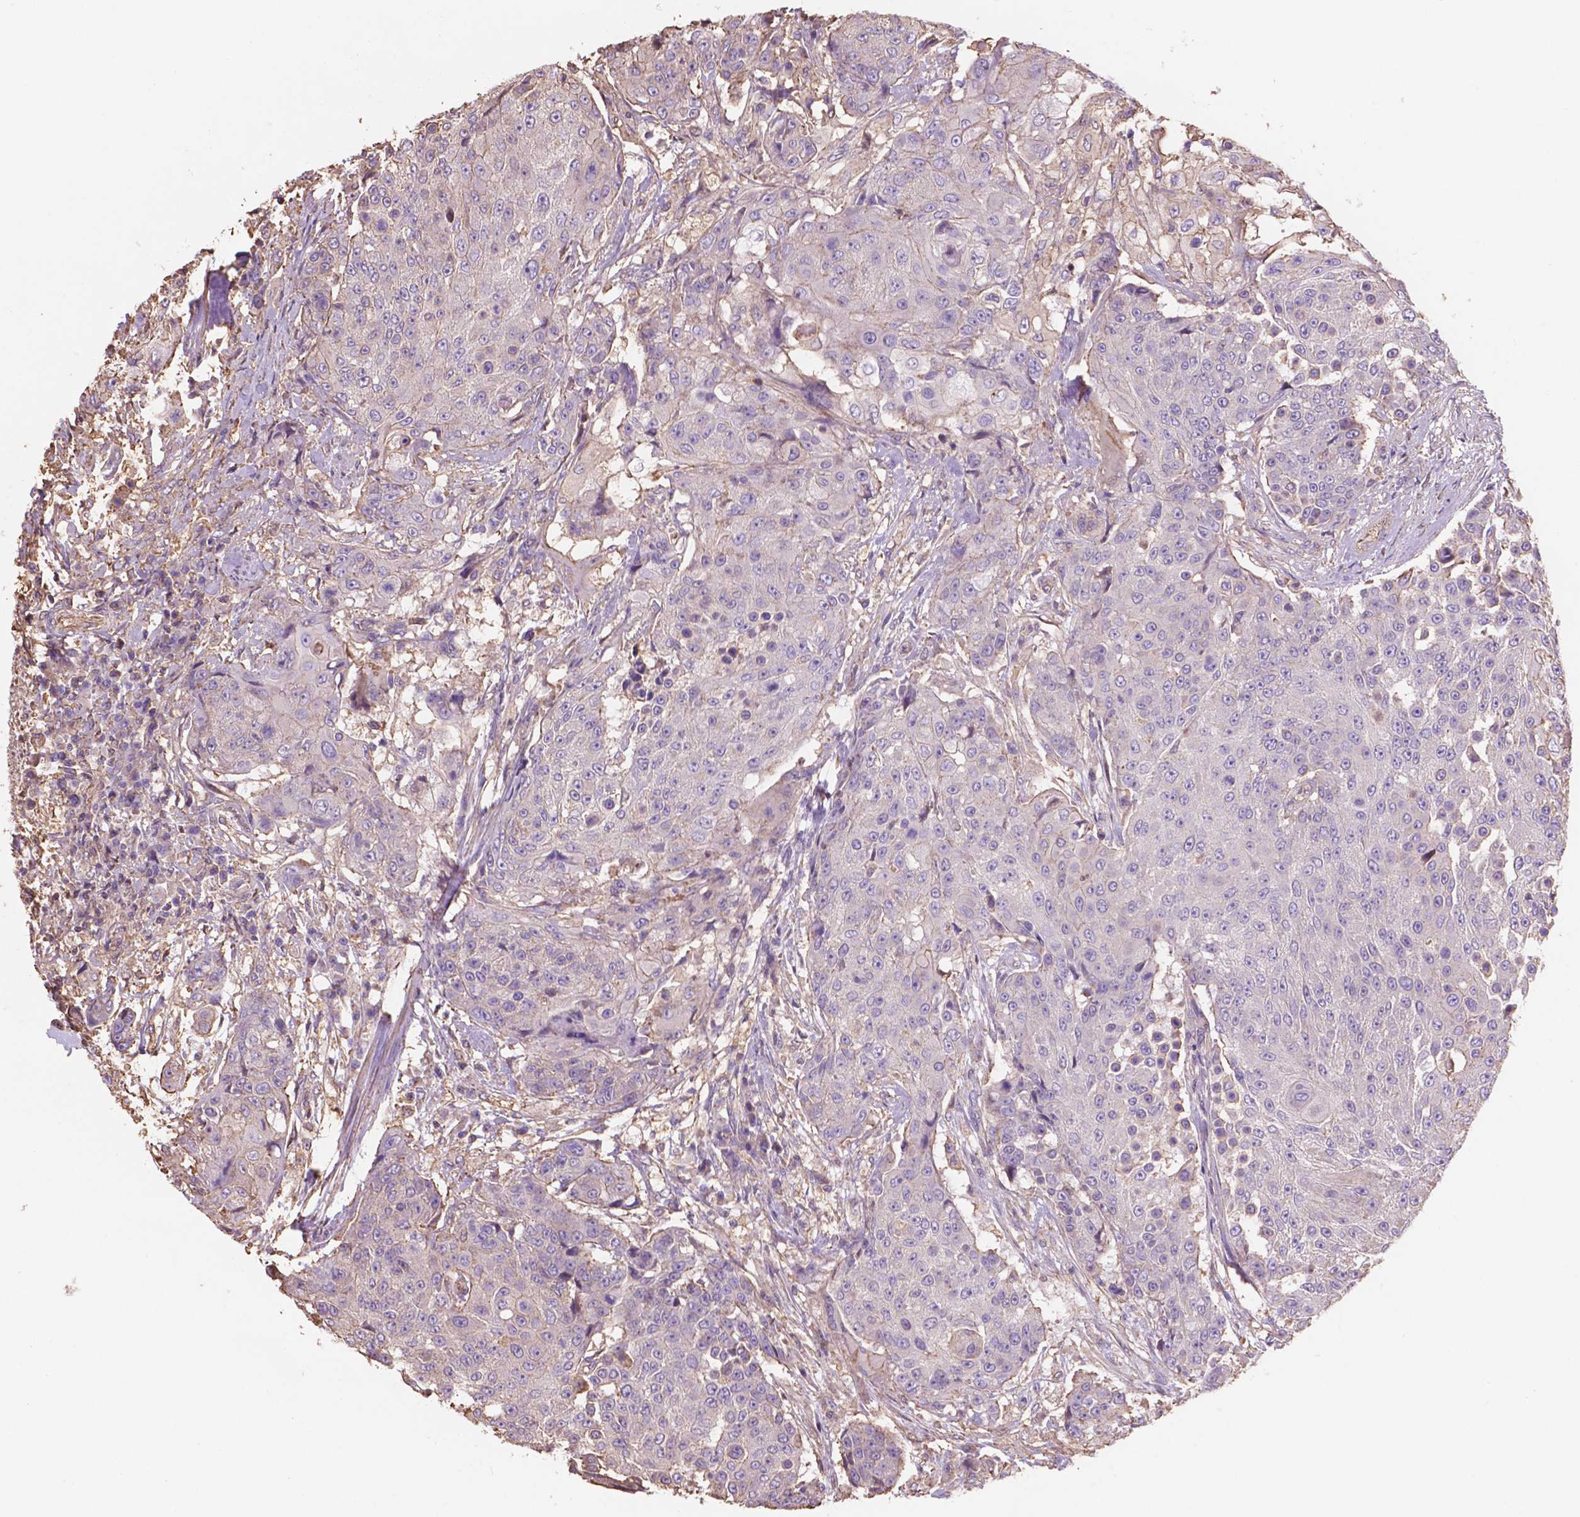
{"staining": {"intensity": "negative", "quantity": "none", "location": "none"}, "tissue": "urothelial cancer", "cell_type": "Tumor cells", "image_type": "cancer", "snomed": [{"axis": "morphology", "description": "Urothelial carcinoma, High grade"}, {"axis": "topography", "description": "Urinary bladder"}], "caption": "High power microscopy micrograph of an immunohistochemistry histopathology image of high-grade urothelial carcinoma, revealing no significant expression in tumor cells. The staining was performed using DAB (3,3'-diaminobenzidine) to visualize the protein expression in brown, while the nuclei were stained in blue with hematoxylin (Magnification: 20x).", "gene": "NIPA2", "patient": {"sex": "female", "age": 63}}